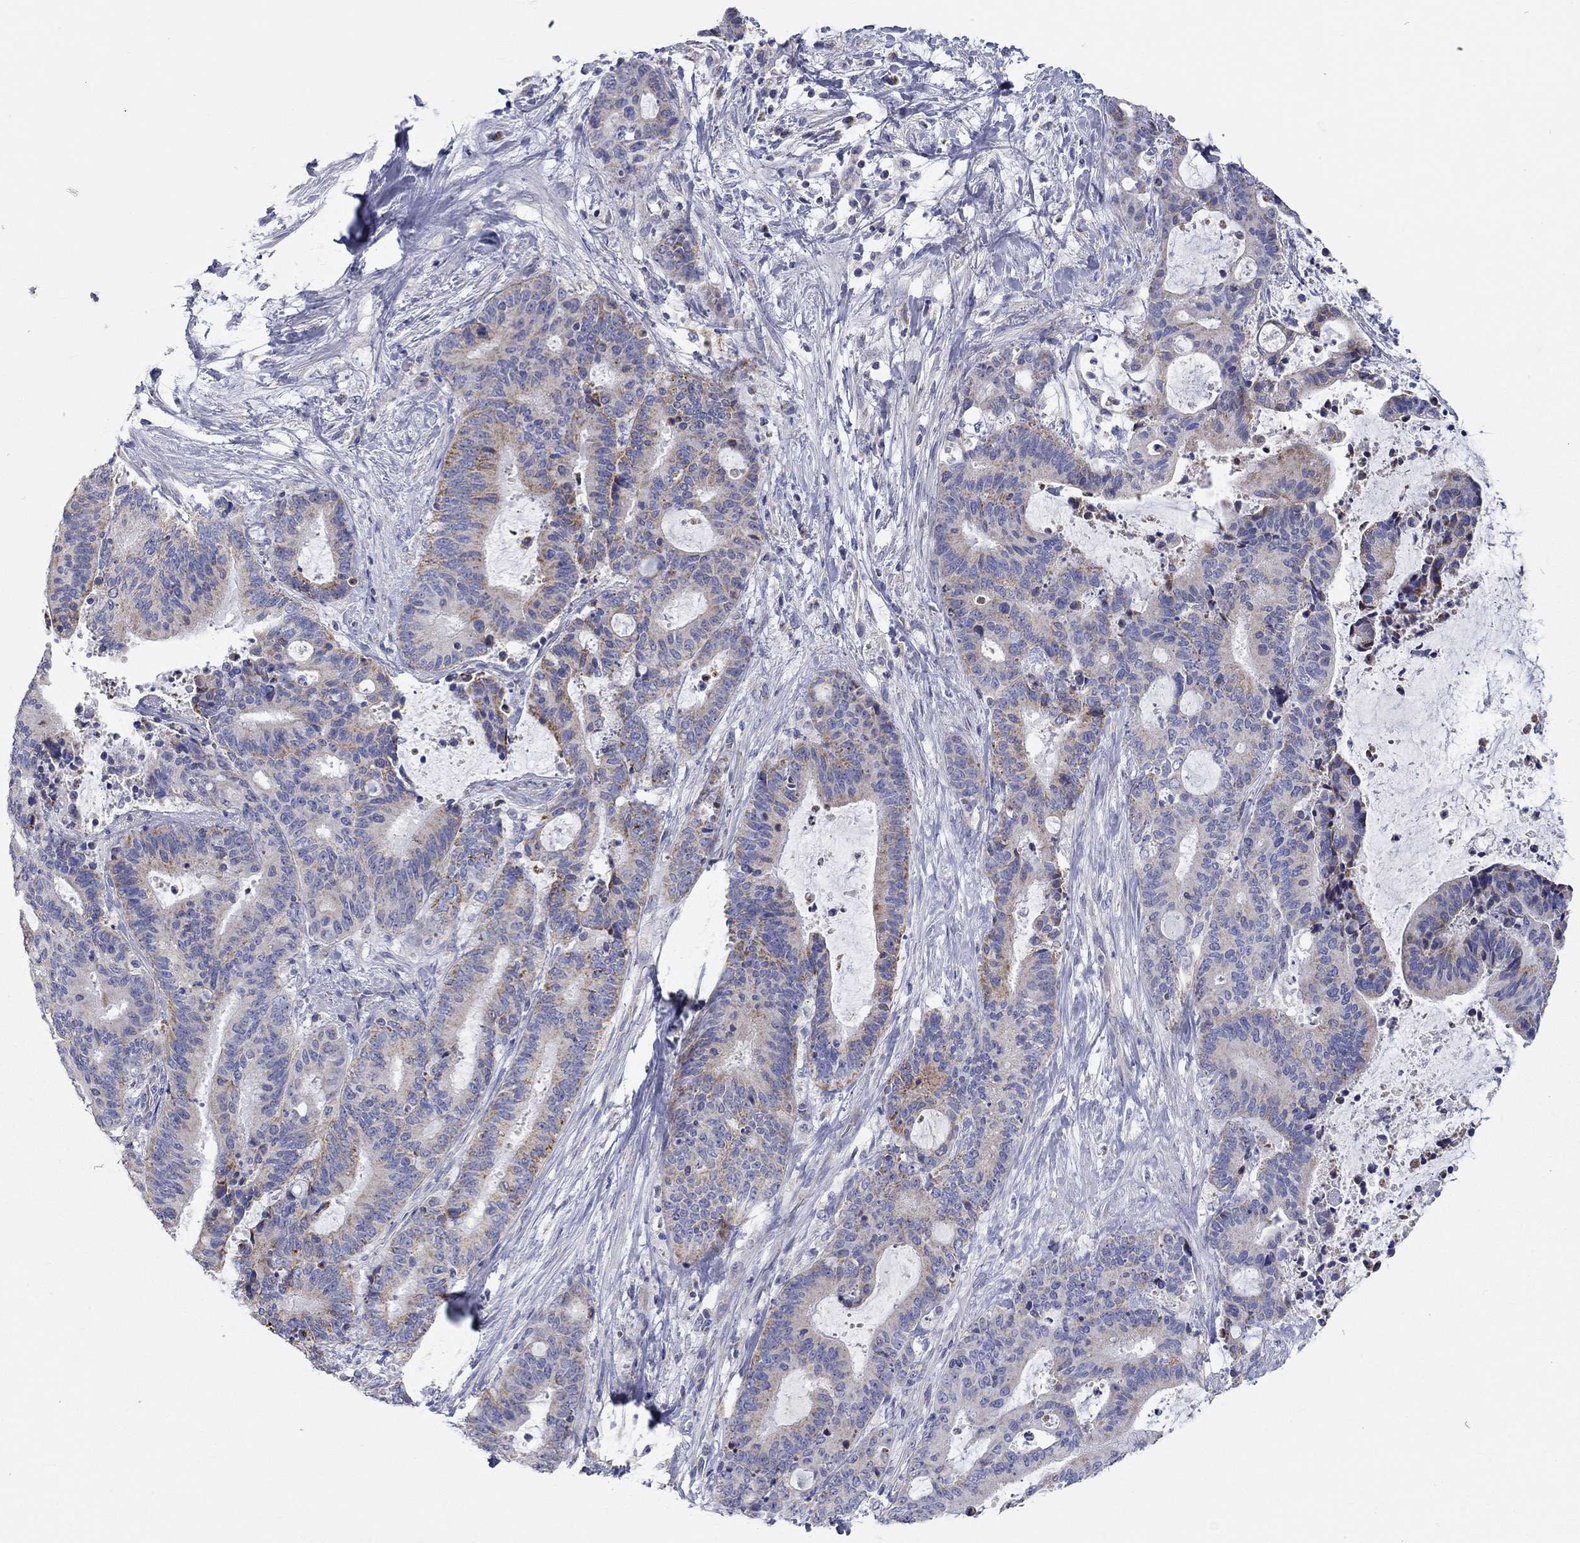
{"staining": {"intensity": "moderate", "quantity": "25%-75%", "location": "cytoplasmic/membranous"}, "tissue": "liver cancer", "cell_type": "Tumor cells", "image_type": "cancer", "snomed": [{"axis": "morphology", "description": "Cholangiocarcinoma"}, {"axis": "topography", "description": "Liver"}], "caption": "A high-resolution photomicrograph shows IHC staining of cholangiocarcinoma (liver), which shows moderate cytoplasmic/membranous positivity in approximately 25%-75% of tumor cells.", "gene": "RCAN1", "patient": {"sex": "female", "age": 73}}